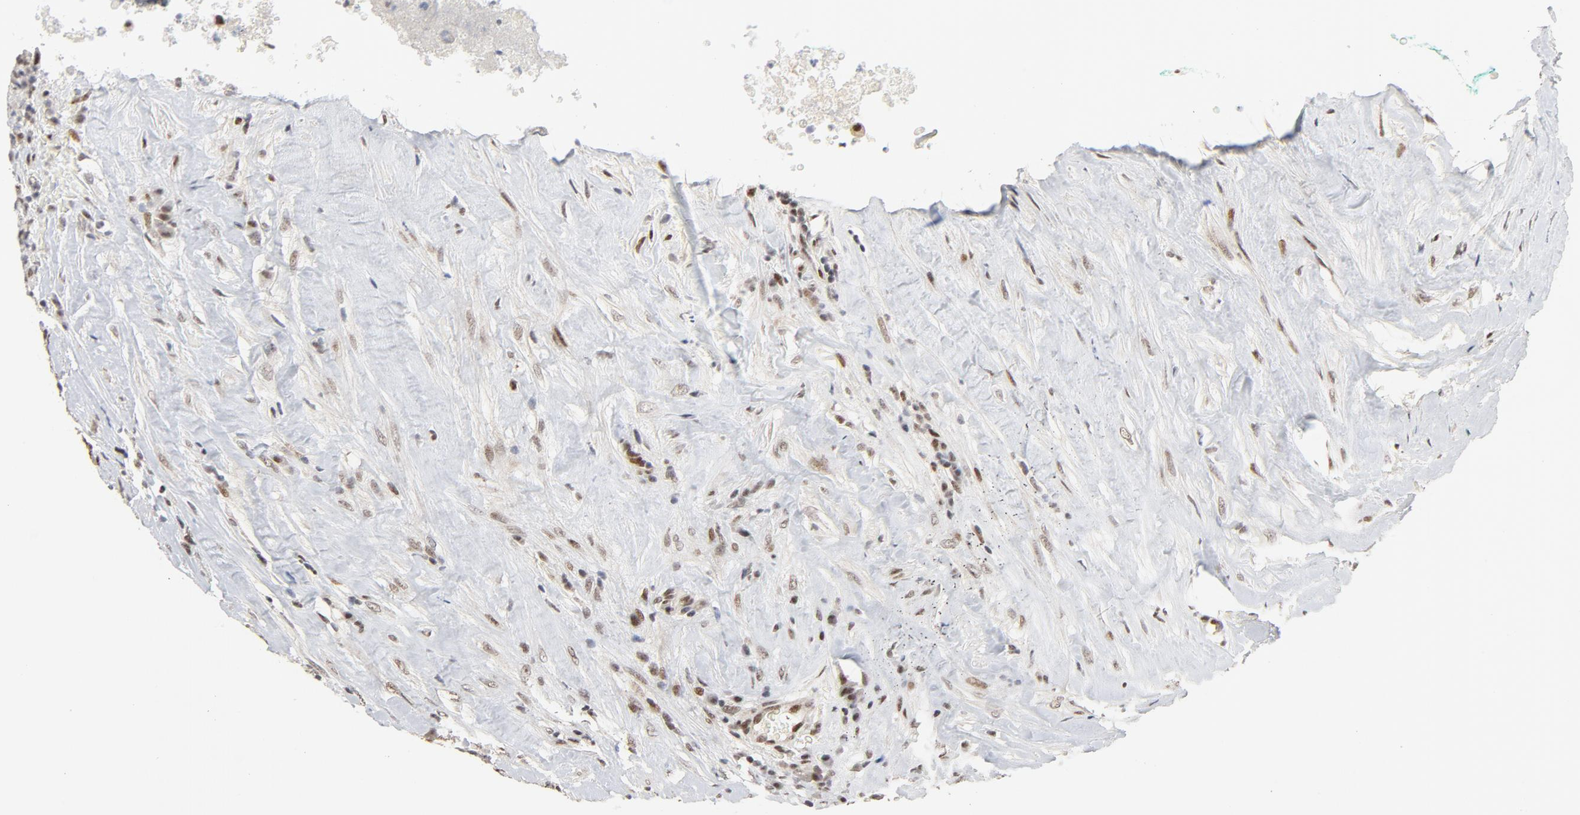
{"staining": {"intensity": "moderate", "quantity": ">75%", "location": "nuclear"}, "tissue": "testis cancer", "cell_type": "Tumor cells", "image_type": "cancer", "snomed": [{"axis": "morphology", "description": "Necrosis, NOS"}, {"axis": "morphology", "description": "Carcinoma, Embryonal, NOS"}, {"axis": "topography", "description": "Testis"}], "caption": "Testis embryonal carcinoma tissue displays moderate nuclear staining in approximately >75% of tumor cells The staining was performed using DAB (3,3'-diaminobenzidine) to visualize the protein expression in brown, while the nuclei were stained in blue with hematoxylin (Magnification: 20x).", "gene": "GTF2I", "patient": {"sex": "male", "age": 19}}